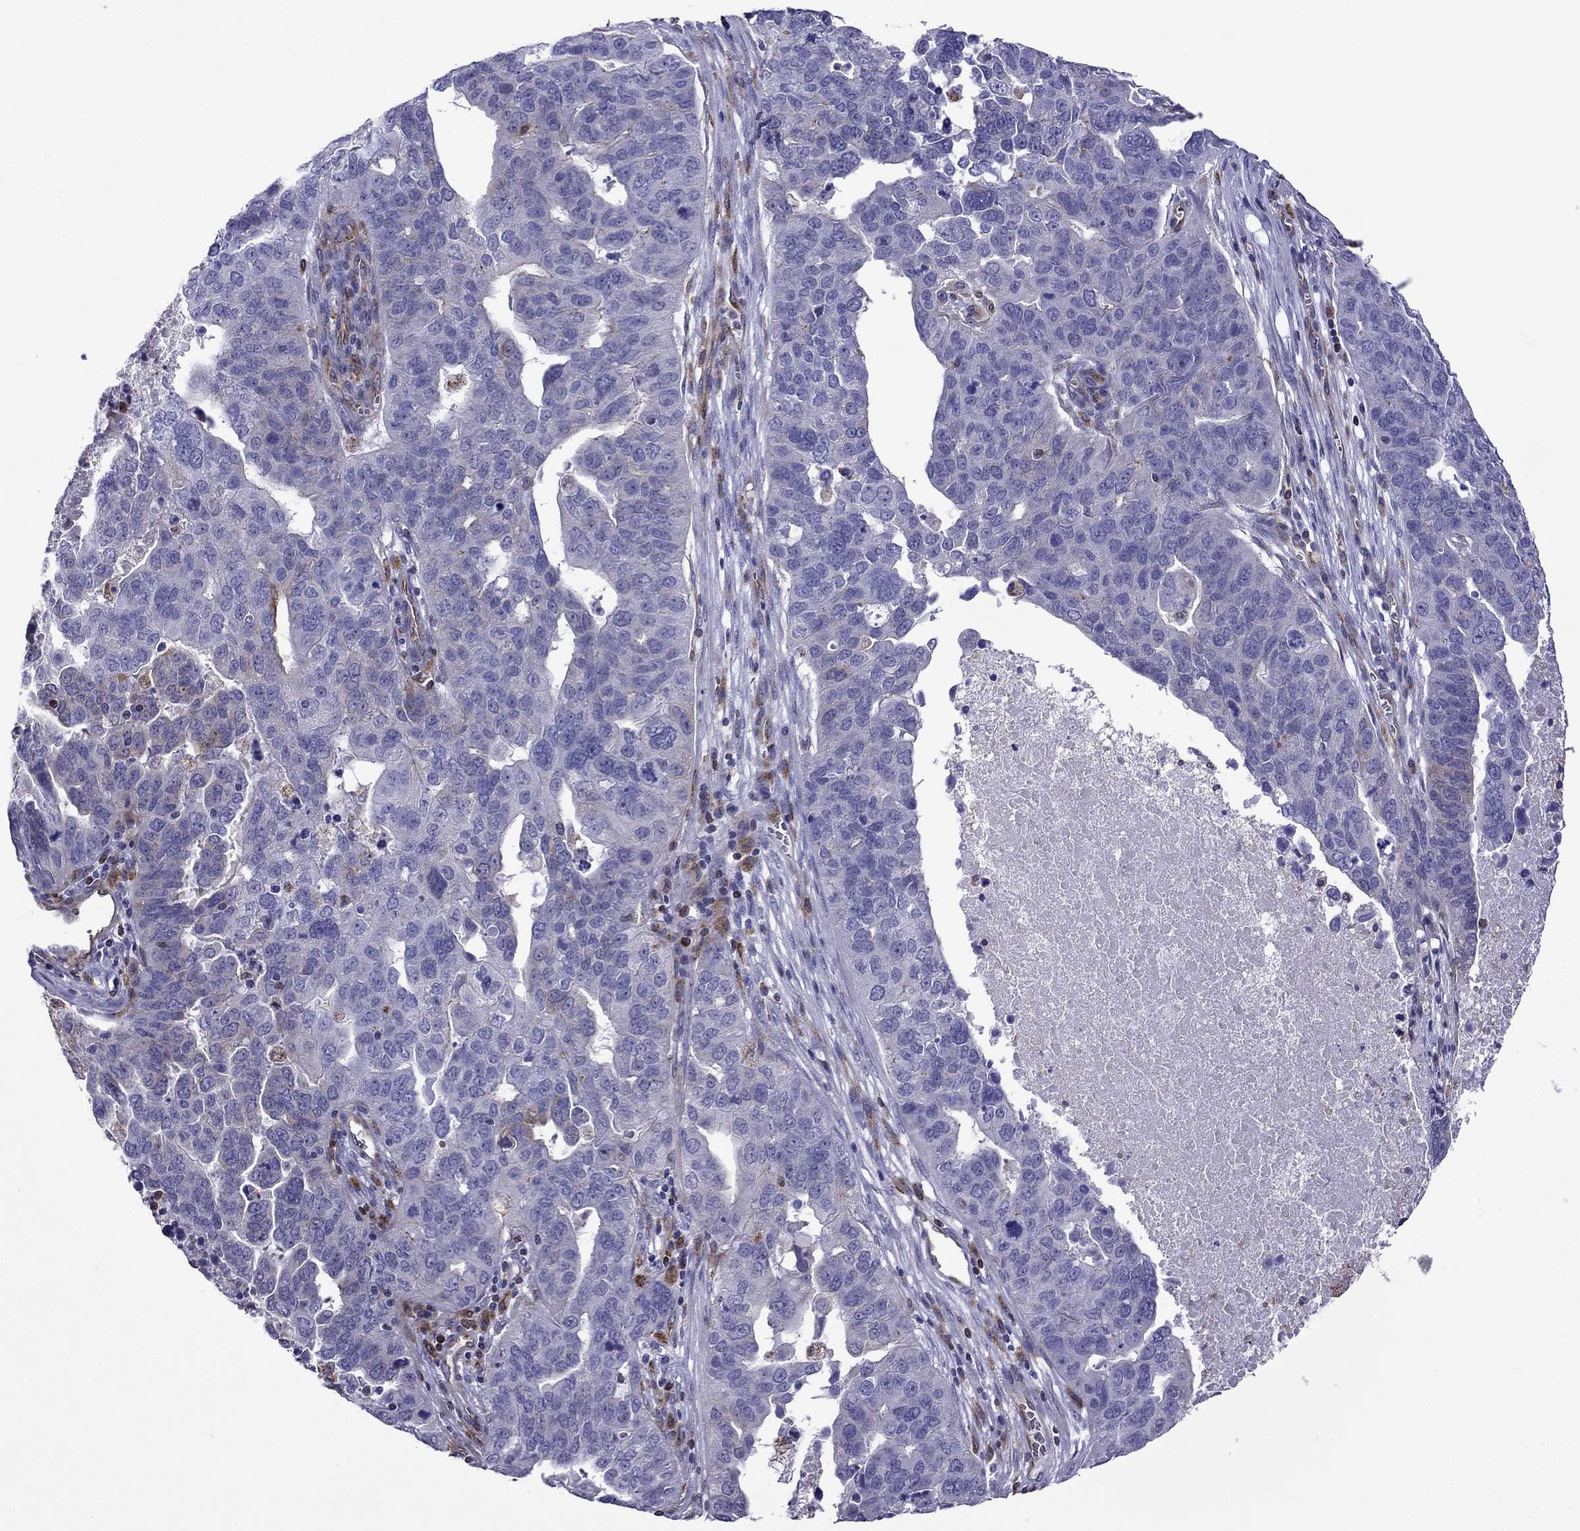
{"staining": {"intensity": "negative", "quantity": "none", "location": "none"}, "tissue": "ovarian cancer", "cell_type": "Tumor cells", "image_type": "cancer", "snomed": [{"axis": "morphology", "description": "Carcinoma, endometroid"}, {"axis": "topography", "description": "Soft tissue"}, {"axis": "topography", "description": "Ovary"}], "caption": "A high-resolution image shows IHC staining of endometroid carcinoma (ovarian), which displays no significant staining in tumor cells.", "gene": "GNAL", "patient": {"sex": "female", "age": 52}}